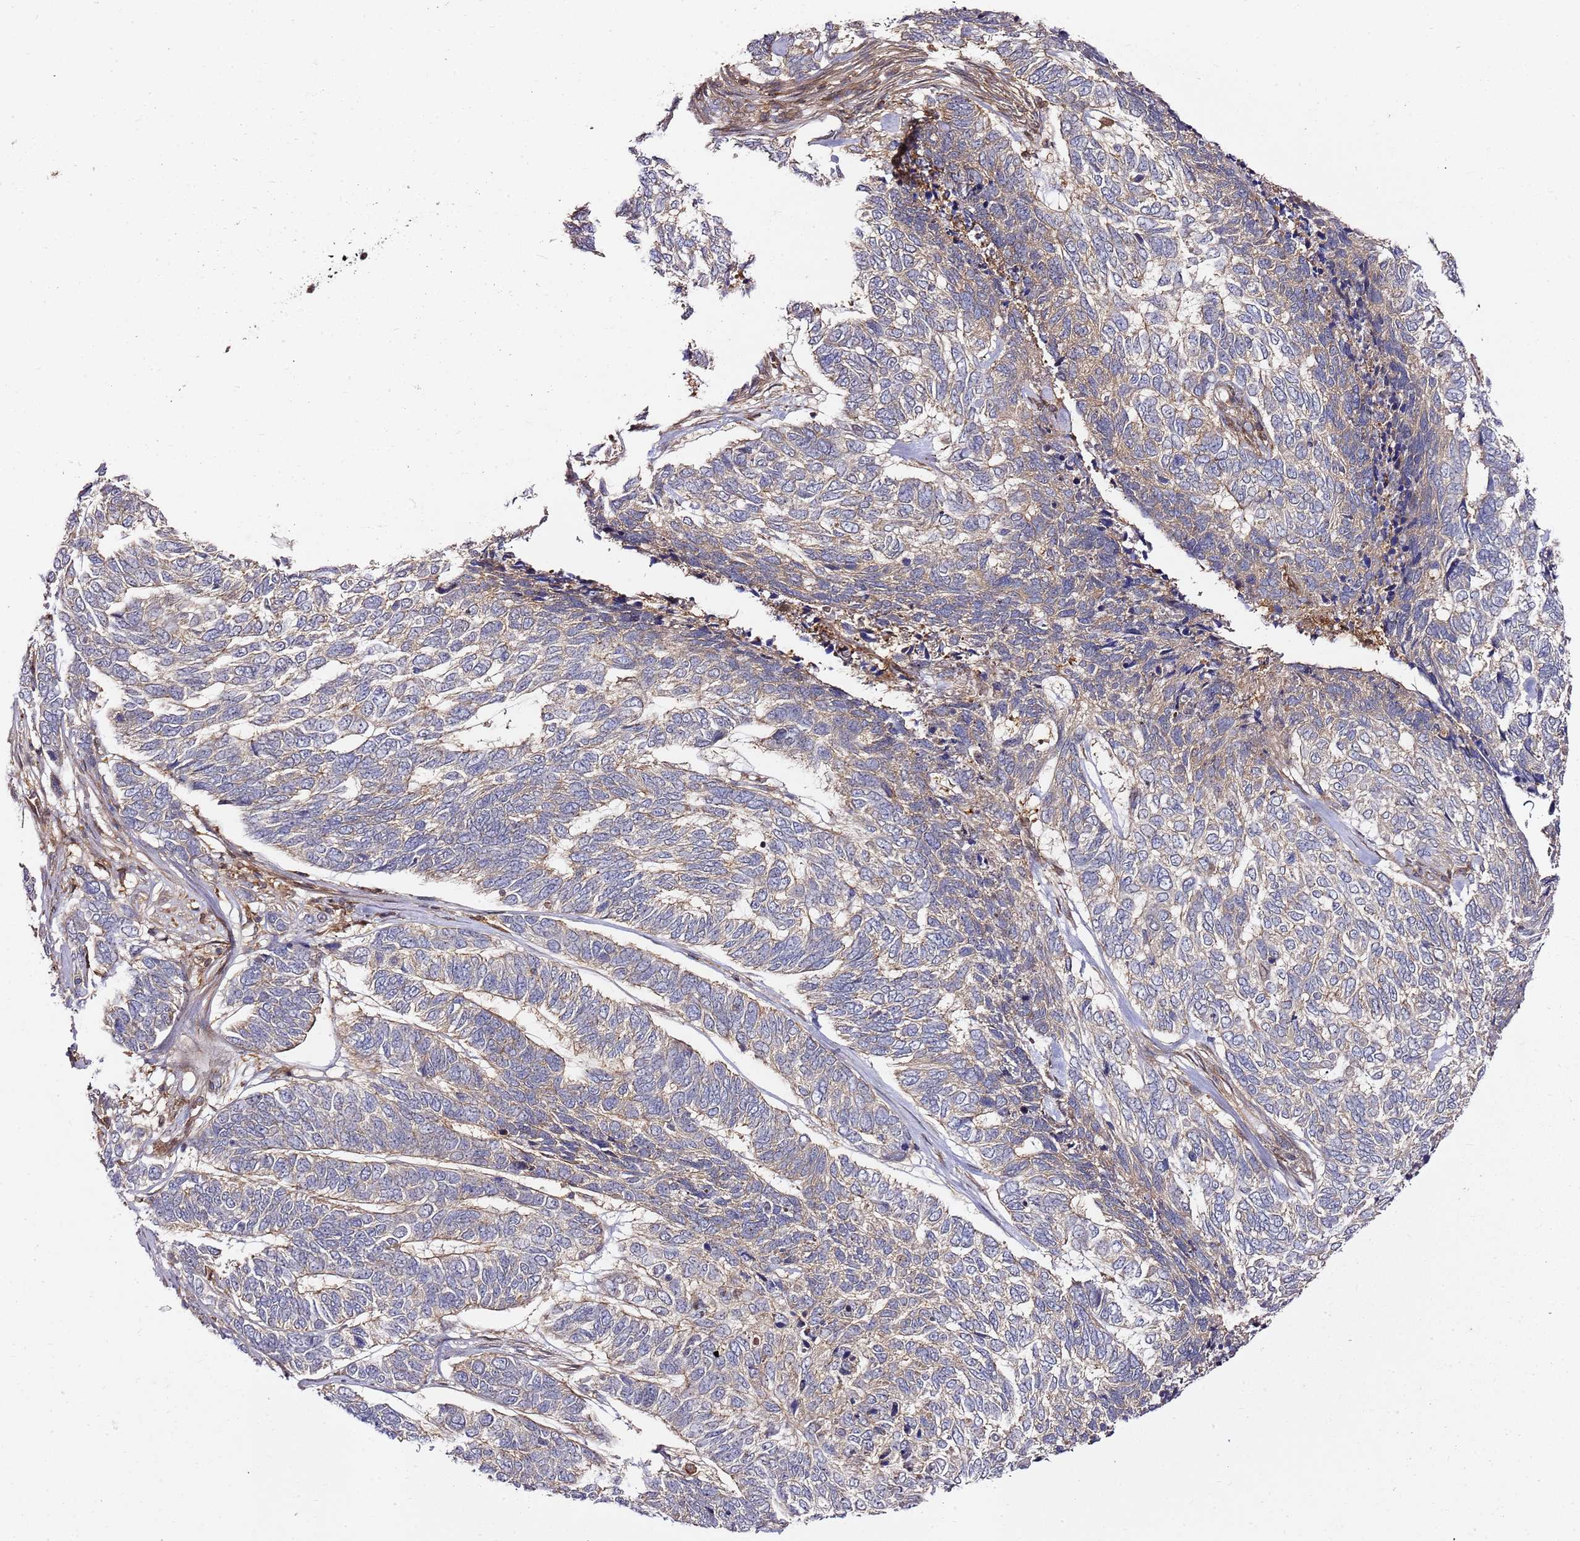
{"staining": {"intensity": "weak", "quantity": "25%-75%", "location": "cytoplasmic/membranous"}, "tissue": "skin cancer", "cell_type": "Tumor cells", "image_type": "cancer", "snomed": [{"axis": "morphology", "description": "Basal cell carcinoma"}, {"axis": "topography", "description": "Skin"}], "caption": "Protein expression analysis of skin cancer shows weak cytoplasmic/membranous expression in approximately 25%-75% of tumor cells.", "gene": "PRMT7", "patient": {"sex": "female", "age": 65}}